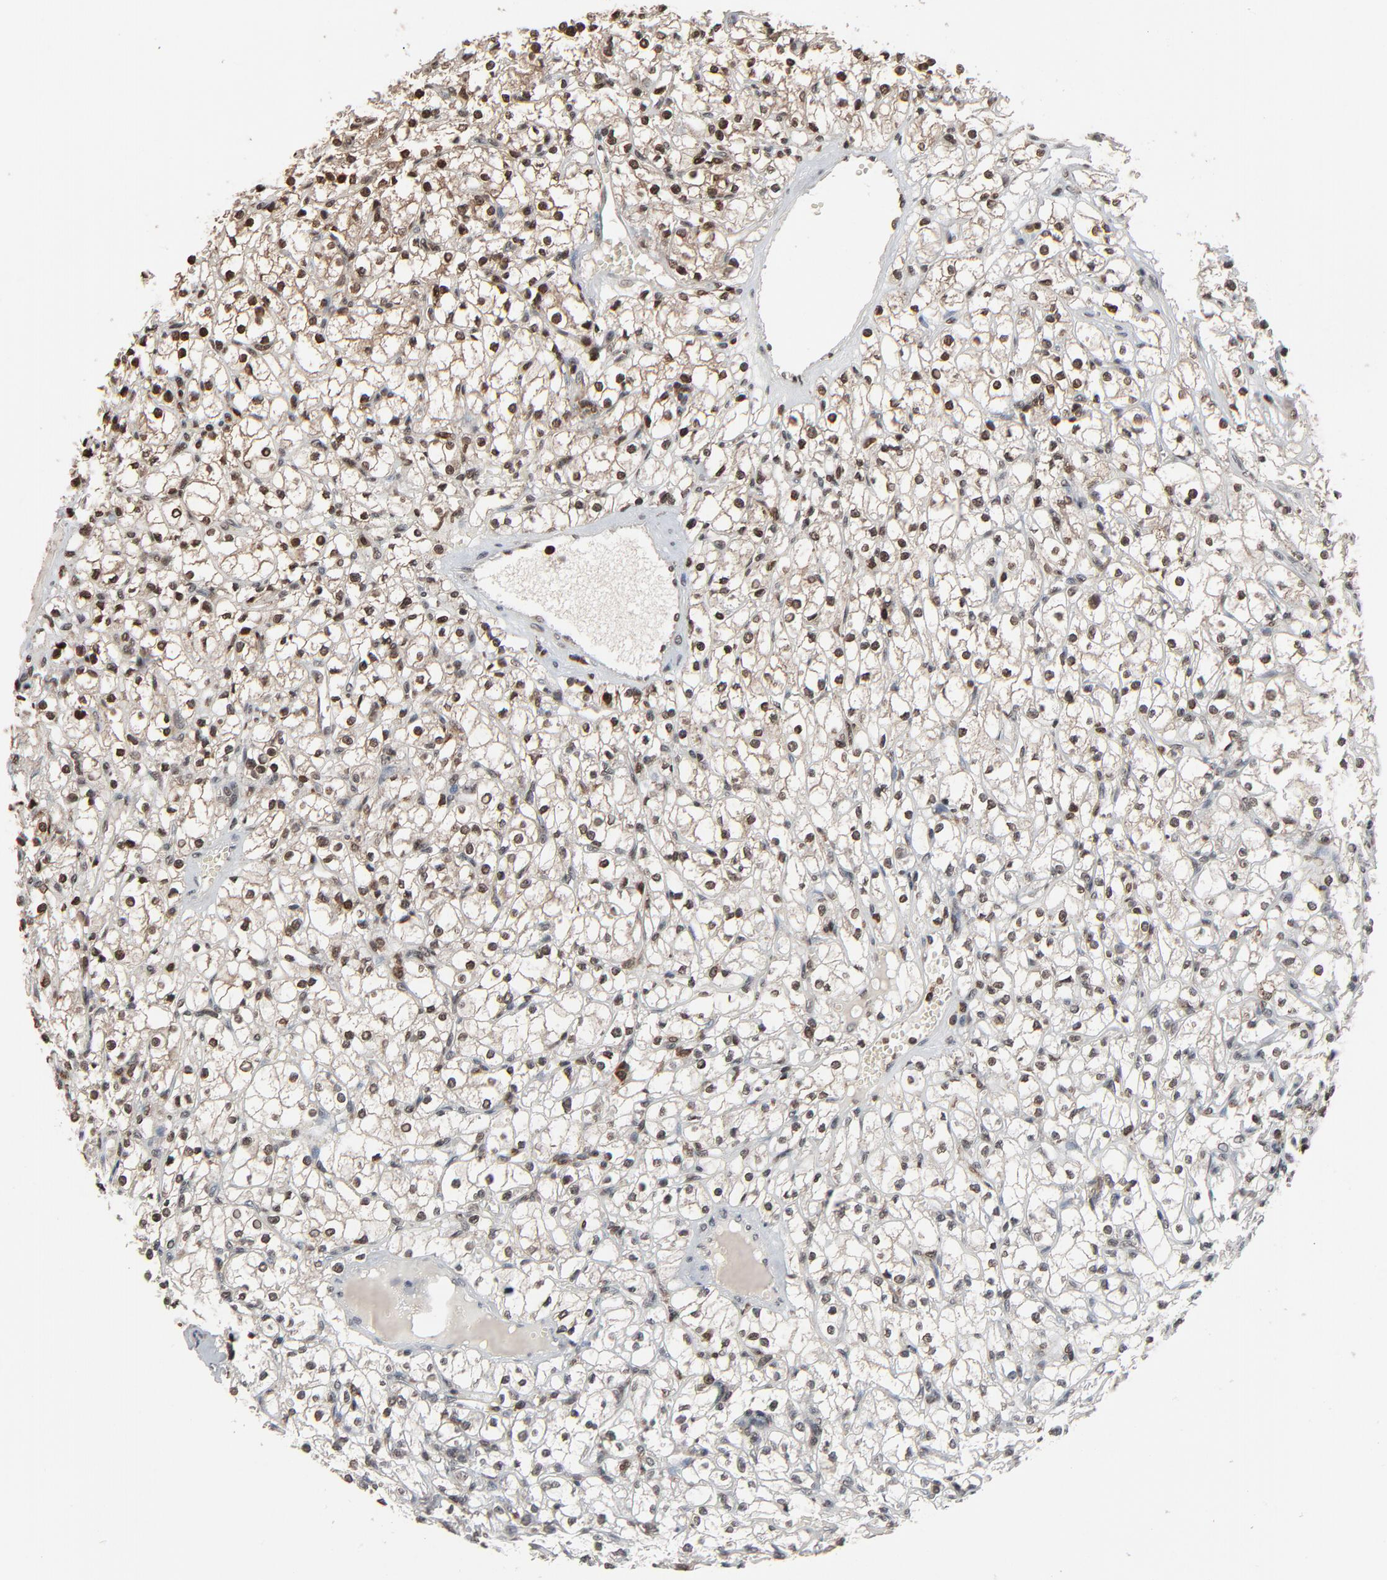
{"staining": {"intensity": "moderate", "quantity": ">75%", "location": "nuclear"}, "tissue": "renal cancer", "cell_type": "Tumor cells", "image_type": "cancer", "snomed": [{"axis": "morphology", "description": "Adenocarcinoma, NOS"}, {"axis": "topography", "description": "Kidney"}], "caption": "Protein expression analysis of renal cancer (adenocarcinoma) demonstrates moderate nuclear positivity in approximately >75% of tumor cells.", "gene": "RPS6KA3", "patient": {"sex": "male", "age": 61}}